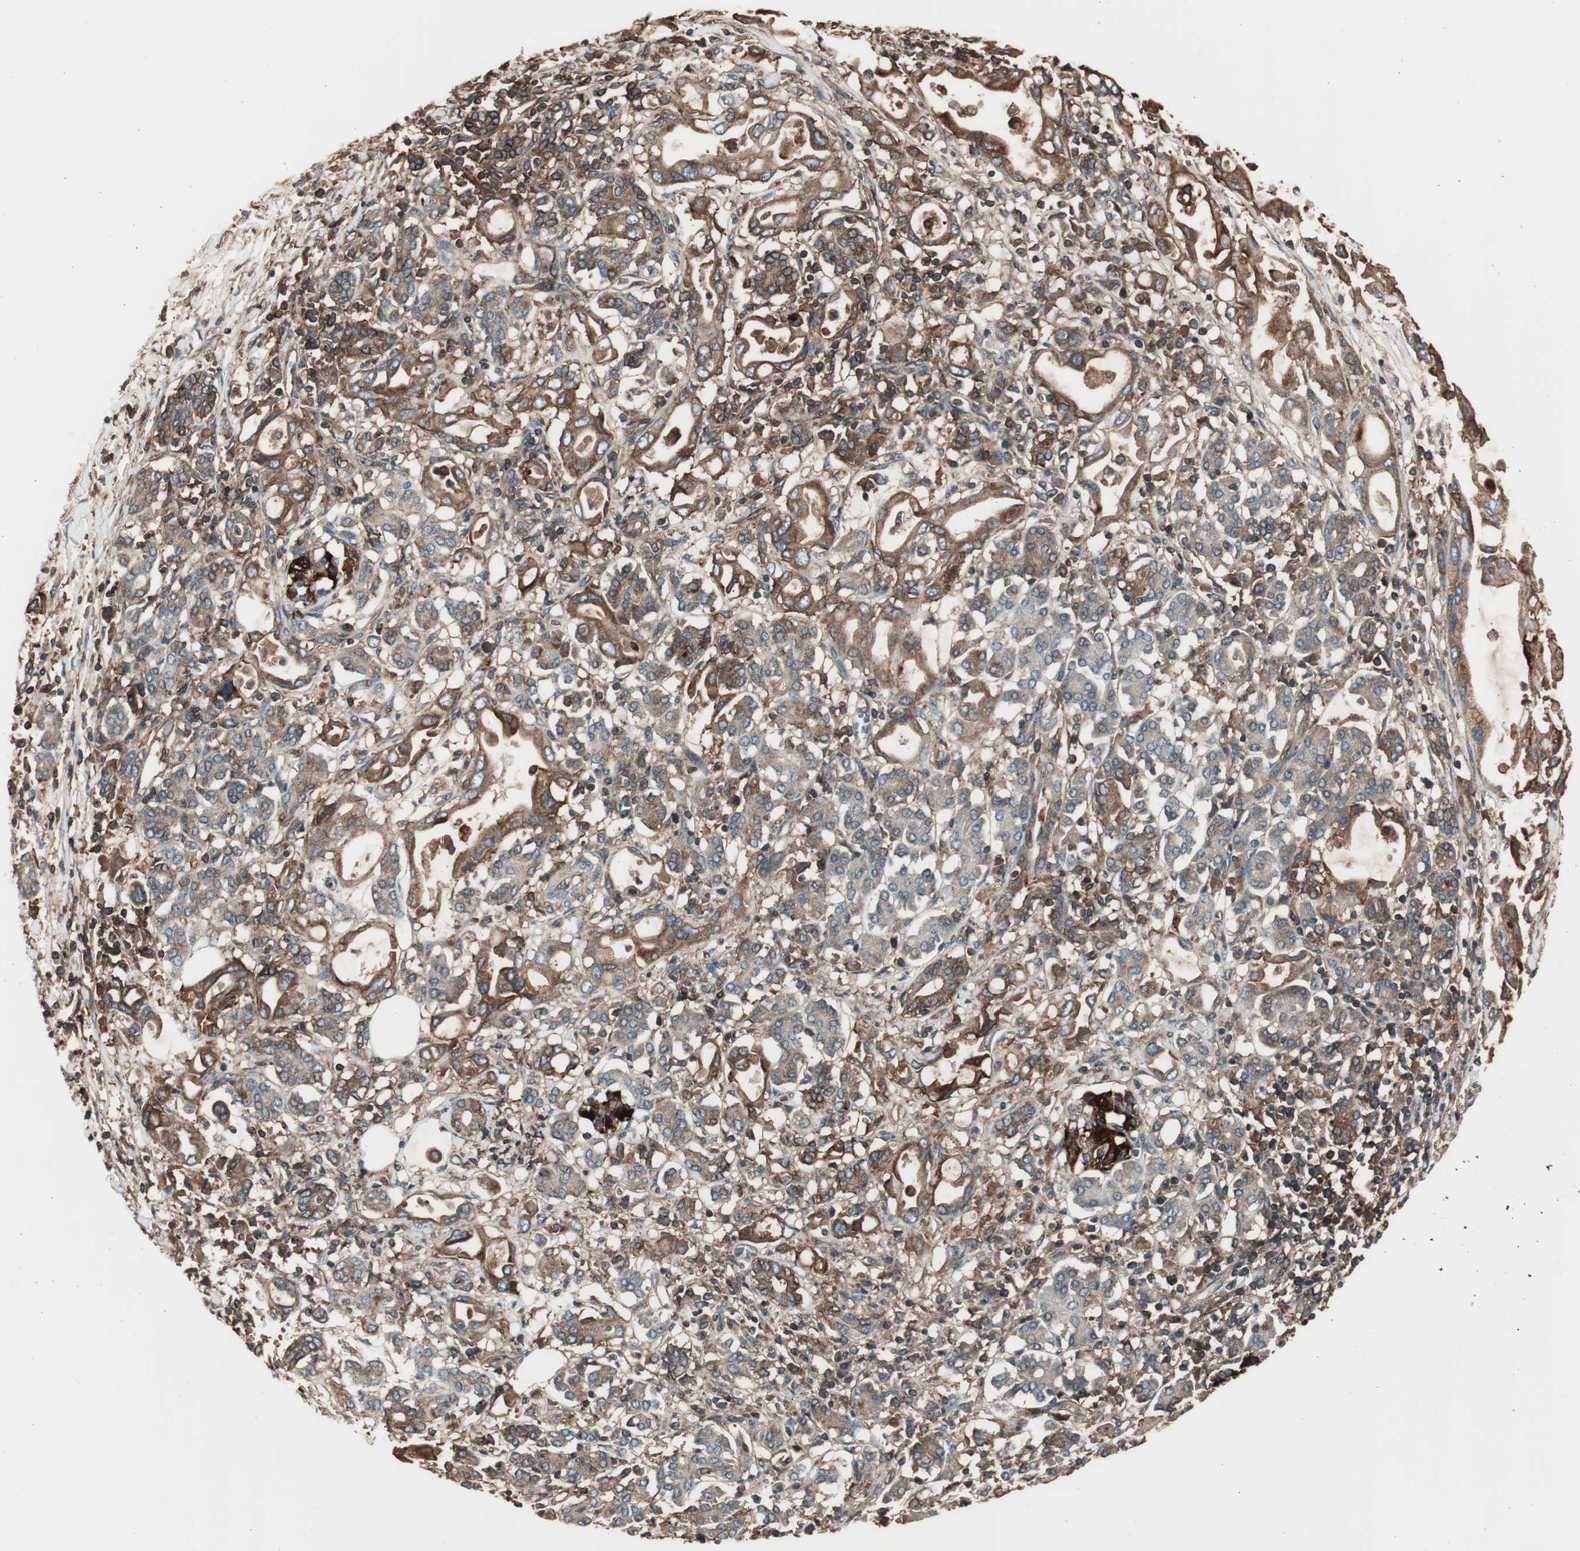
{"staining": {"intensity": "moderate", "quantity": "25%-75%", "location": "cytoplasmic/membranous"}, "tissue": "pancreatic cancer", "cell_type": "Tumor cells", "image_type": "cancer", "snomed": [{"axis": "morphology", "description": "Adenocarcinoma, NOS"}, {"axis": "topography", "description": "Pancreas"}], "caption": "Protein expression by IHC demonstrates moderate cytoplasmic/membranous positivity in about 25%-75% of tumor cells in pancreatic cancer (adenocarcinoma).", "gene": "B2M", "patient": {"sex": "female", "age": 57}}